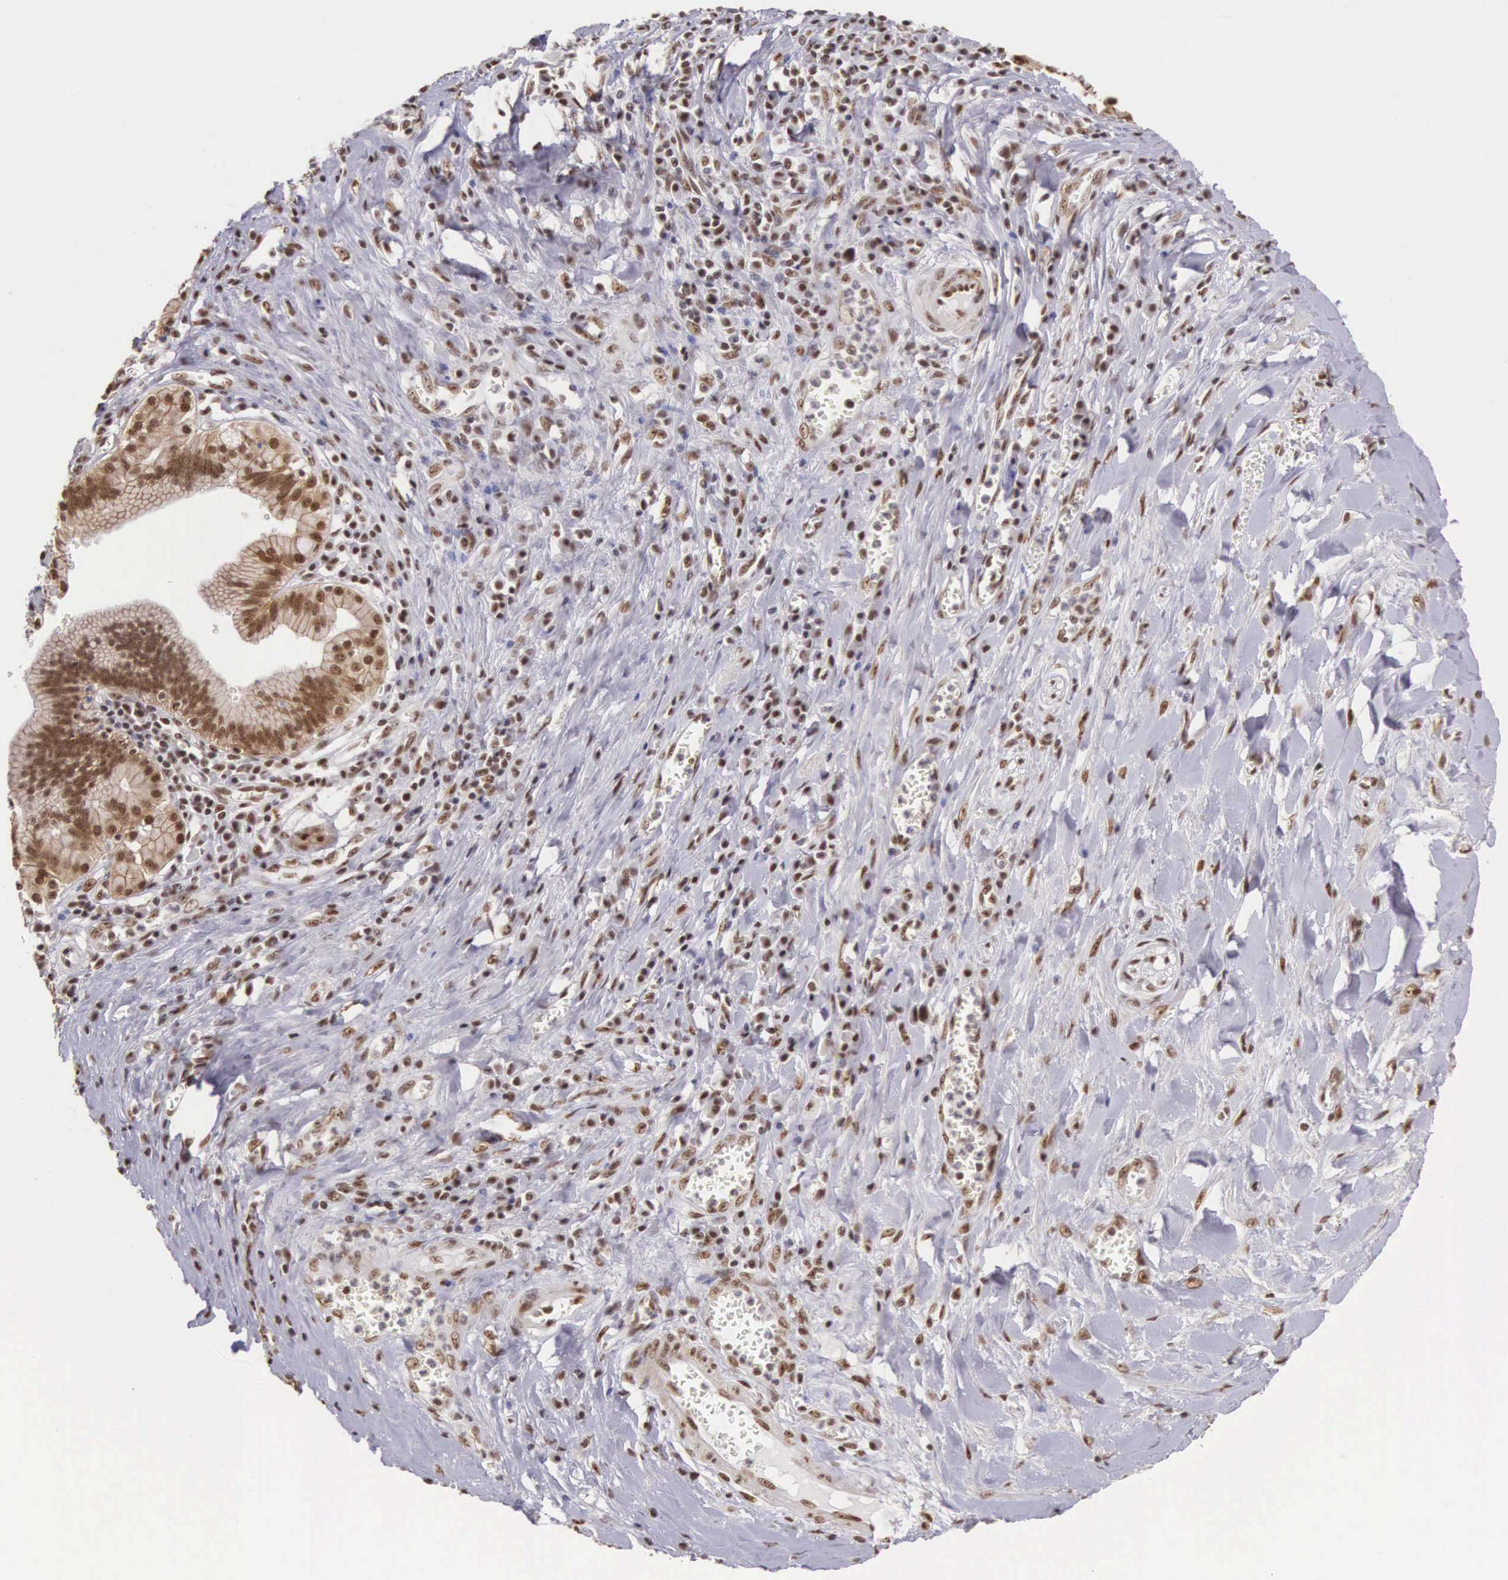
{"staining": {"intensity": "moderate", "quantity": ">75%", "location": "cytoplasmic/membranous,nuclear"}, "tissue": "pancreatic cancer", "cell_type": "Tumor cells", "image_type": "cancer", "snomed": [{"axis": "morphology", "description": "Adenocarcinoma, NOS"}, {"axis": "topography", "description": "Pancreas"}], "caption": "Immunohistochemical staining of human pancreatic cancer (adenocarcinoma) reveals medium levels of moderate cytoplasmic/membranous and nuclear protein expression in approximately >75% of tumor cells.", "gene": "POLR2F", "patient": {"sex": "male", "age": 69}}